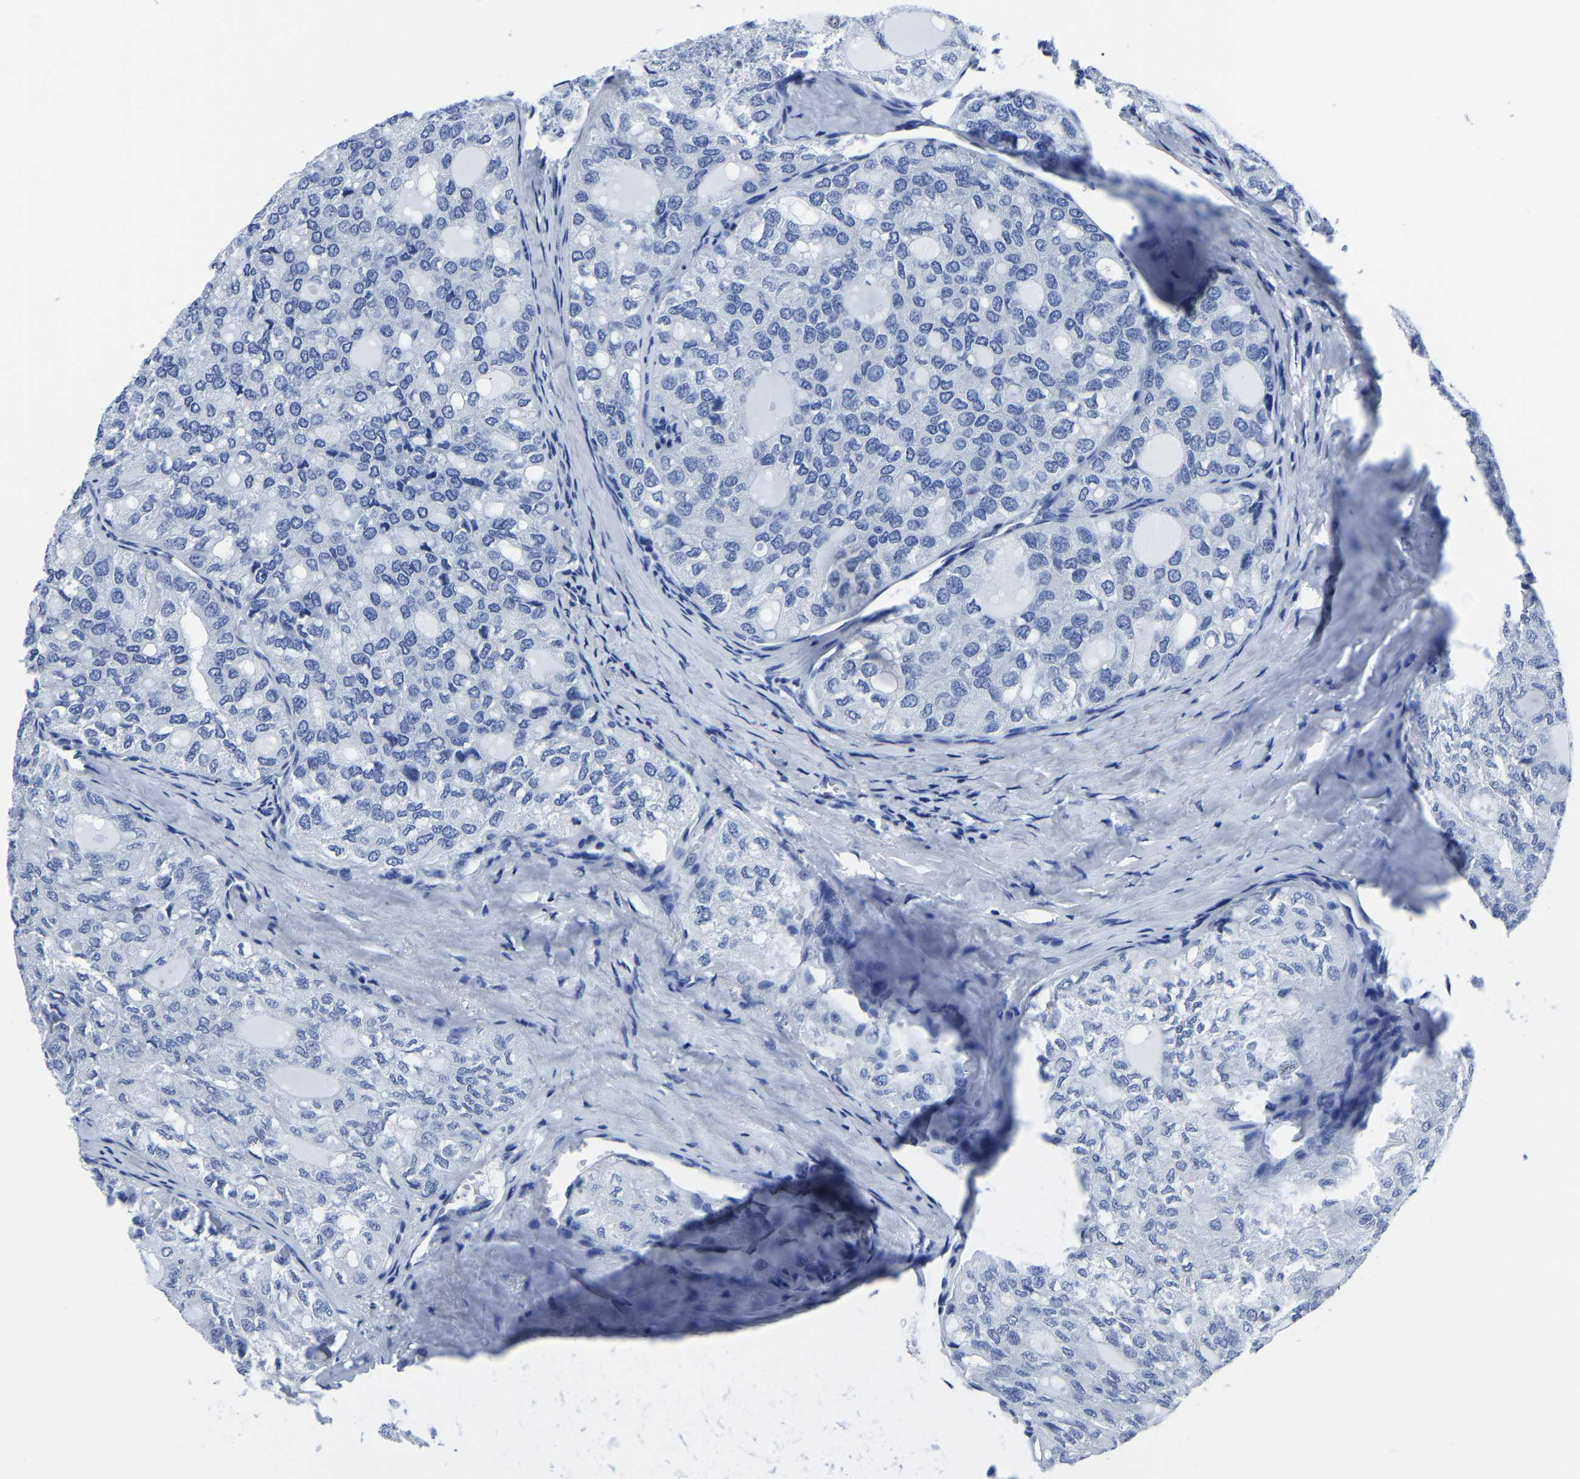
{"staining": {"intensity": "negative", "quantity": "none", "location": "none"}, "tissue": "thyroid cancer", "cell_type": "Tumor cells", "image_type": "cancer", "snomed": [{"axis": "morphology", "description": "Follicular adenoma carcinoma, NOS"}, {"axis": "topography", "description": "Thyroid gland"}], "caption": "A high-resolution histopathology image shows IHC staining of thyroid cancer (follicular adenoma carcinoma), which reveals no significant expression in tumor cells. (Brightfield microscopy of DAB (3,3'-diaminobenzidine) immunohistochemistry at high magnification).", "gene": "IMPG2", "patient": {"sex": "male", "age": 75}}